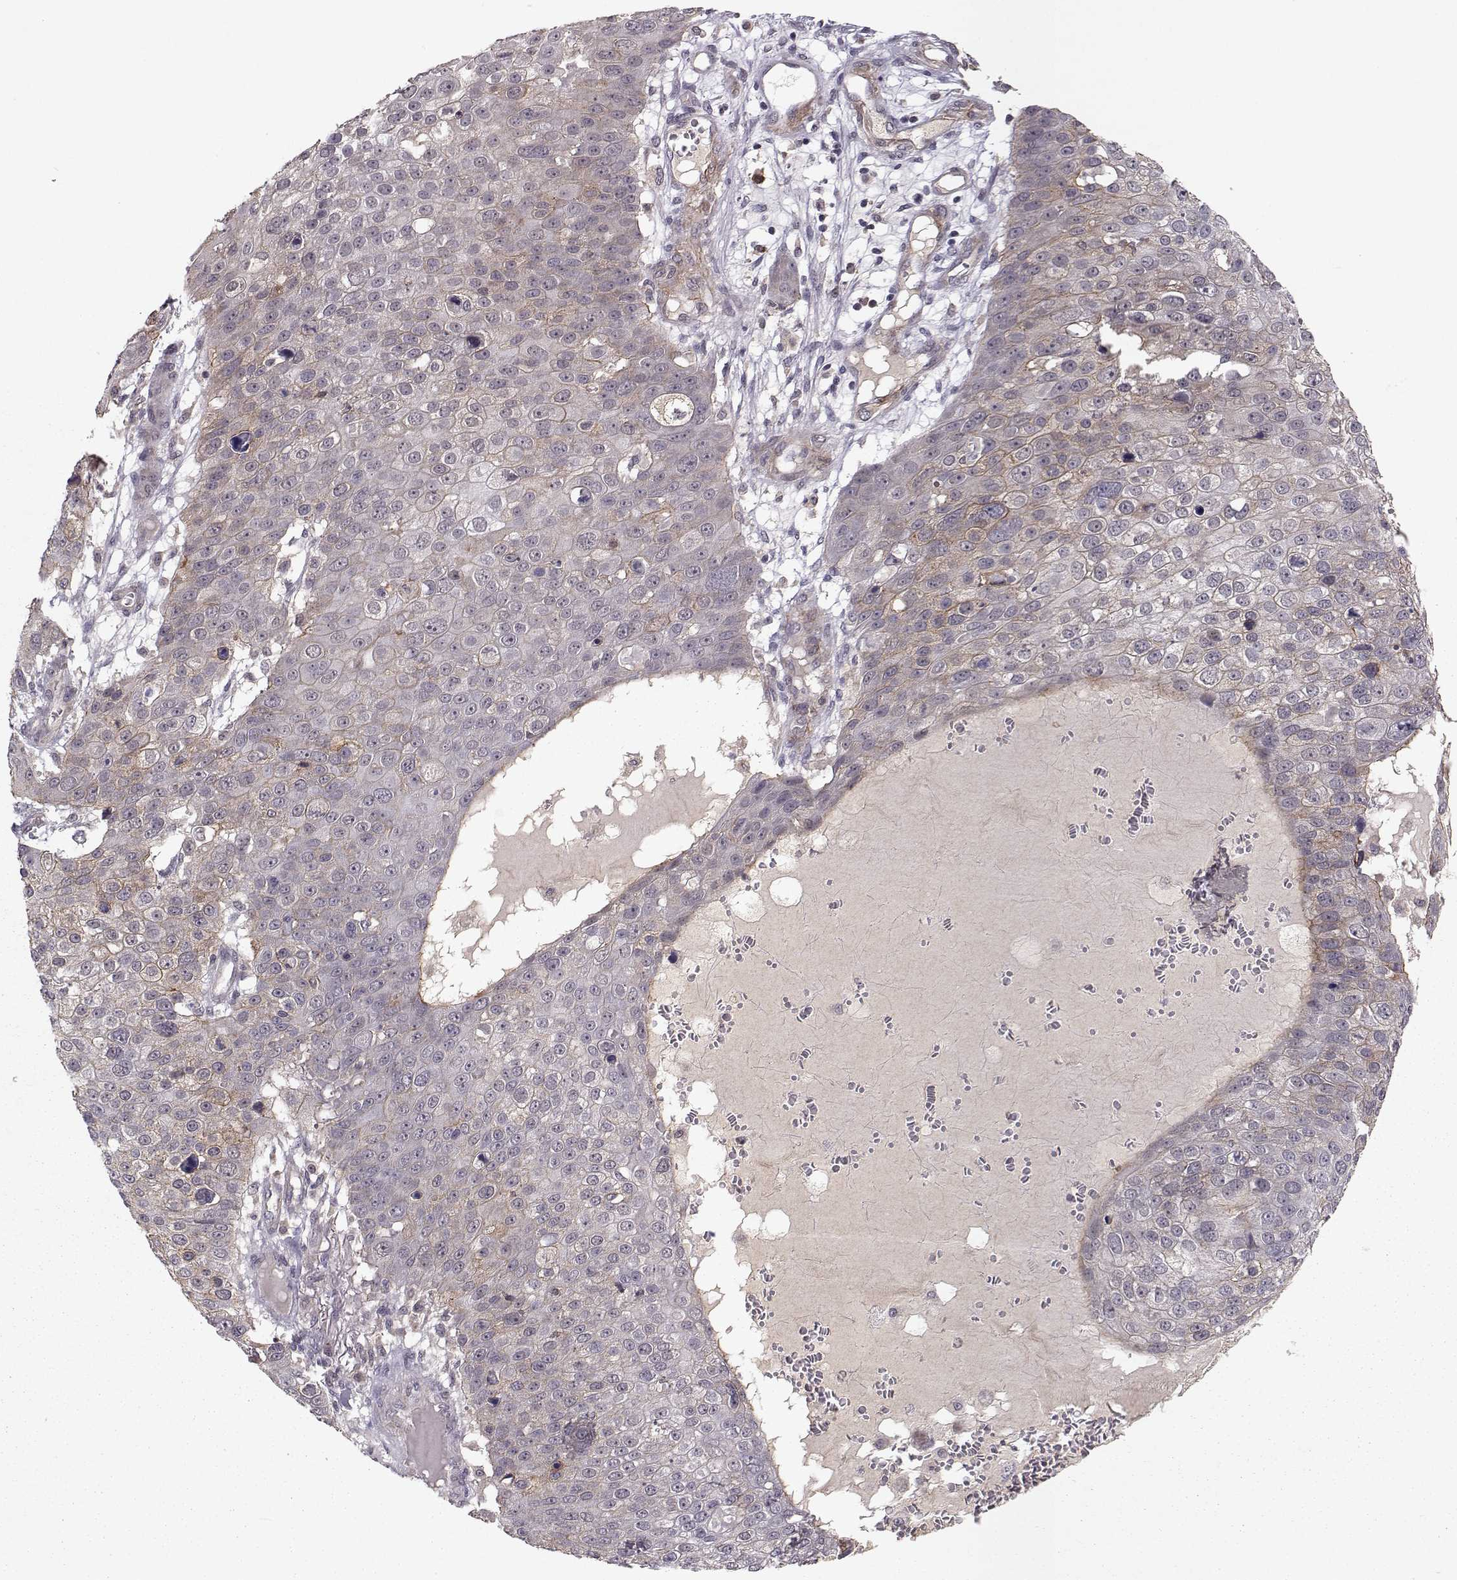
{"staining": {"intensity": "moderate", "quantity": "<25%", "location": "cytoplasmic/membranous"}, "tissue": "skin cancer", "cell_type": "Tumor cells", "image_type": "cancer", "snomed": [{"axis": "morphology", "description": "Squamous cell carcinoma, NOS"}, {"axis": "topography", "description": "Skin"}], "caption": "A histopathology image showing moderate cytoplasmic/membranous expression in approximately <25% of tumor cells in skin cancer (squamous cell carcinoma), as visualized by brown immunohistochemical staining.", "gene": "PLEKHG3", "patient": {"sex": "male", "age": 71}}